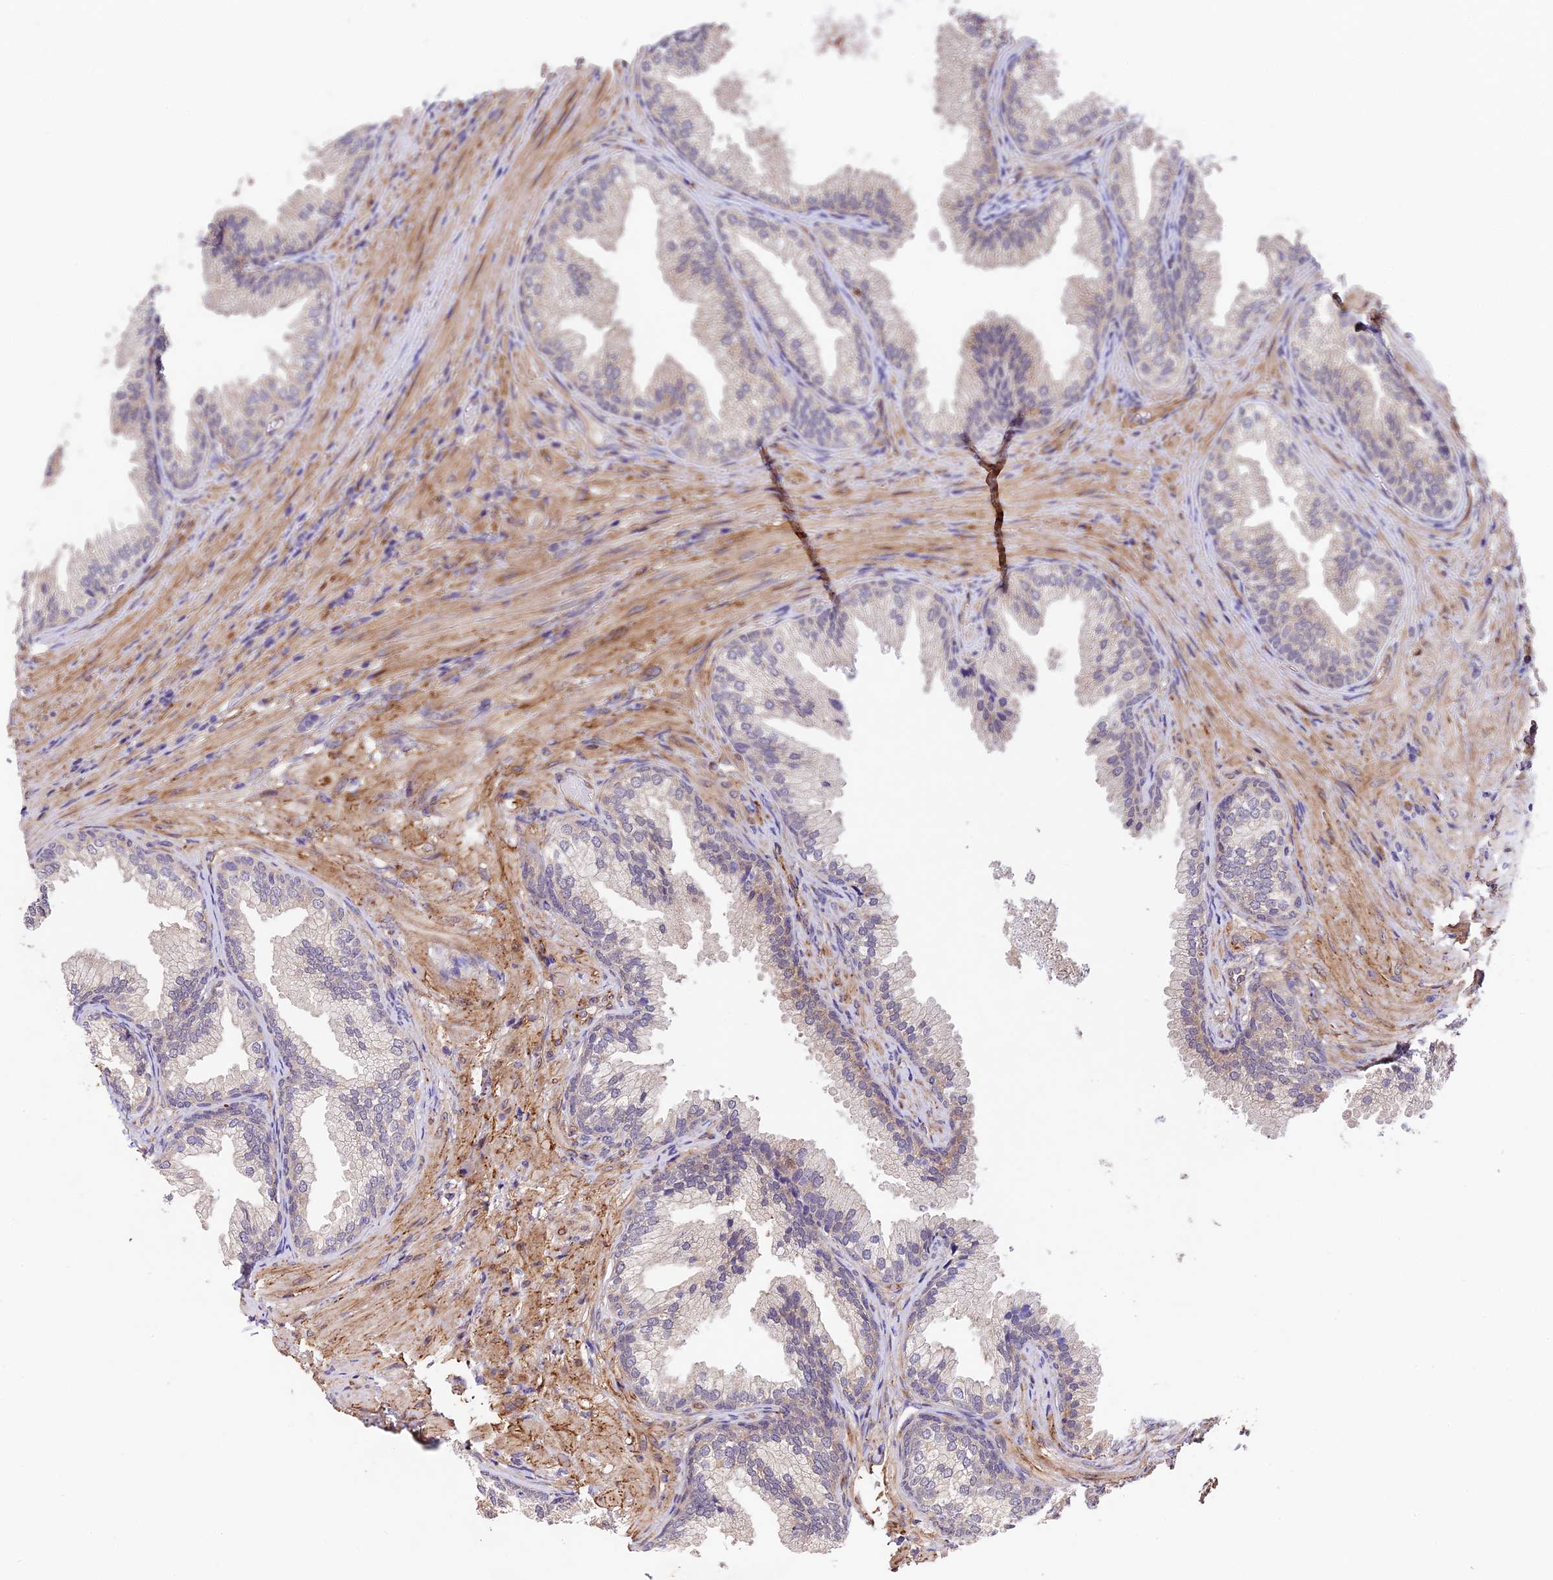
{"staining": {"intensity": "moderate", "quantity": "<25%", "location": "cytoplasmic/membranous"}, "tissue": "prostate", "cell_type": "Glandular cells", "image_type": "normal", "snomed": [{"axis": "morphology", "description": "Normal tissue, NOS"}, {"axis": "topography", "description": "Prostate"}], "caption": "Immunohistochemistry (IHC) of unremarkable prostate demonstrates low levels of moderate cytoplasmic/membranous positivity in about <25% of glandular cells.", "gene": "LSM7", "patient": {"sex": "male", "age": 76}}